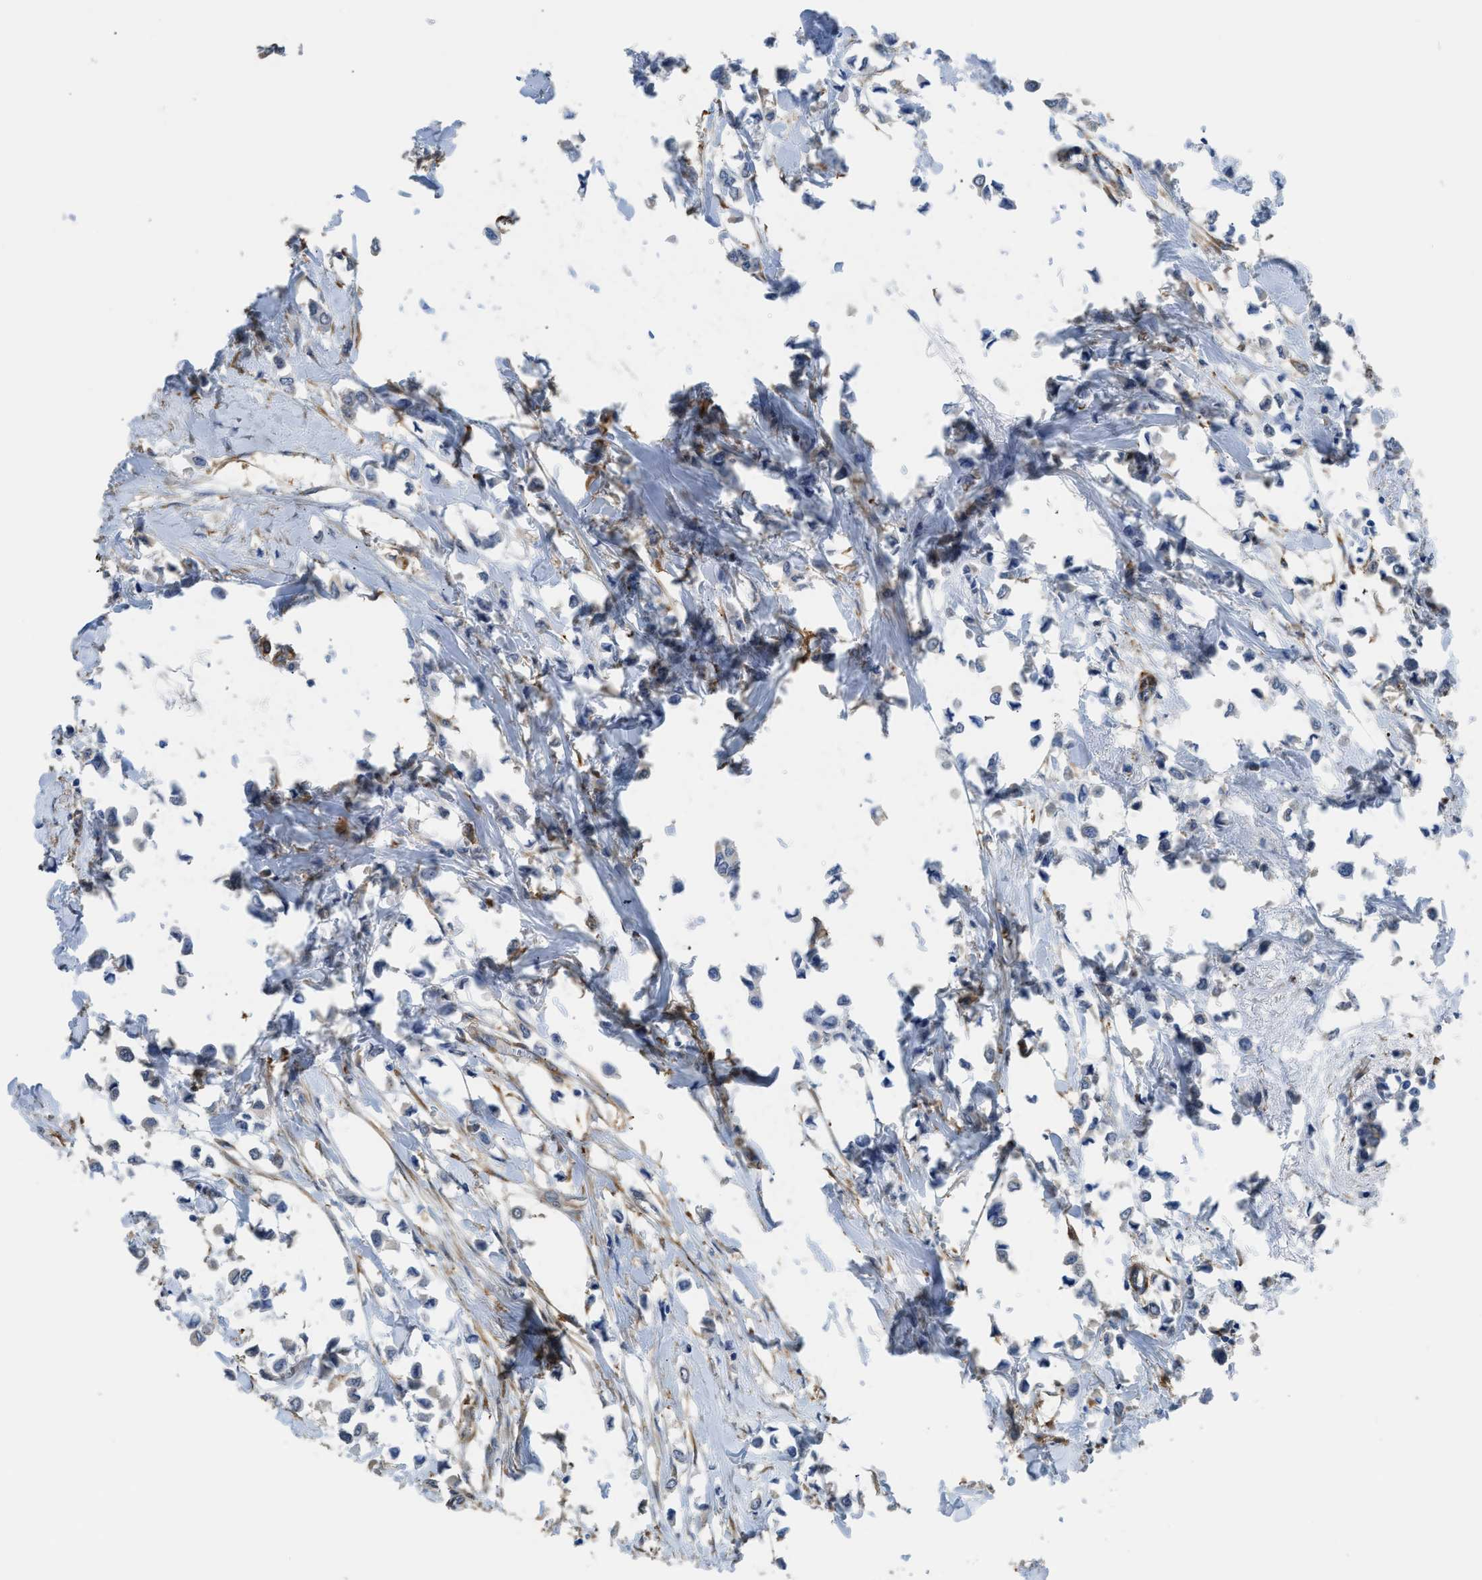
{"staining": {"intensity": "negative", "quantity": "none", "location": "none"}, "tissue": "breast cancer", "cell_type": "Tumor cells", "image_type": "cancer", "snomed": [{"axis": "morphology", "description": "Lobular carcinoma"}, {"axis": "topography", "description": "Breast"}], "caption": "IHC micrograph of neoplastic tissue: human breast cancer (lobular carcinoma) stained with DAB (3,3'-diaminobenzidine) displays no significant protein expression in tumor cells.", "gene": "ZSWIM5", "patient": {"sex": "female", "age": 51}}